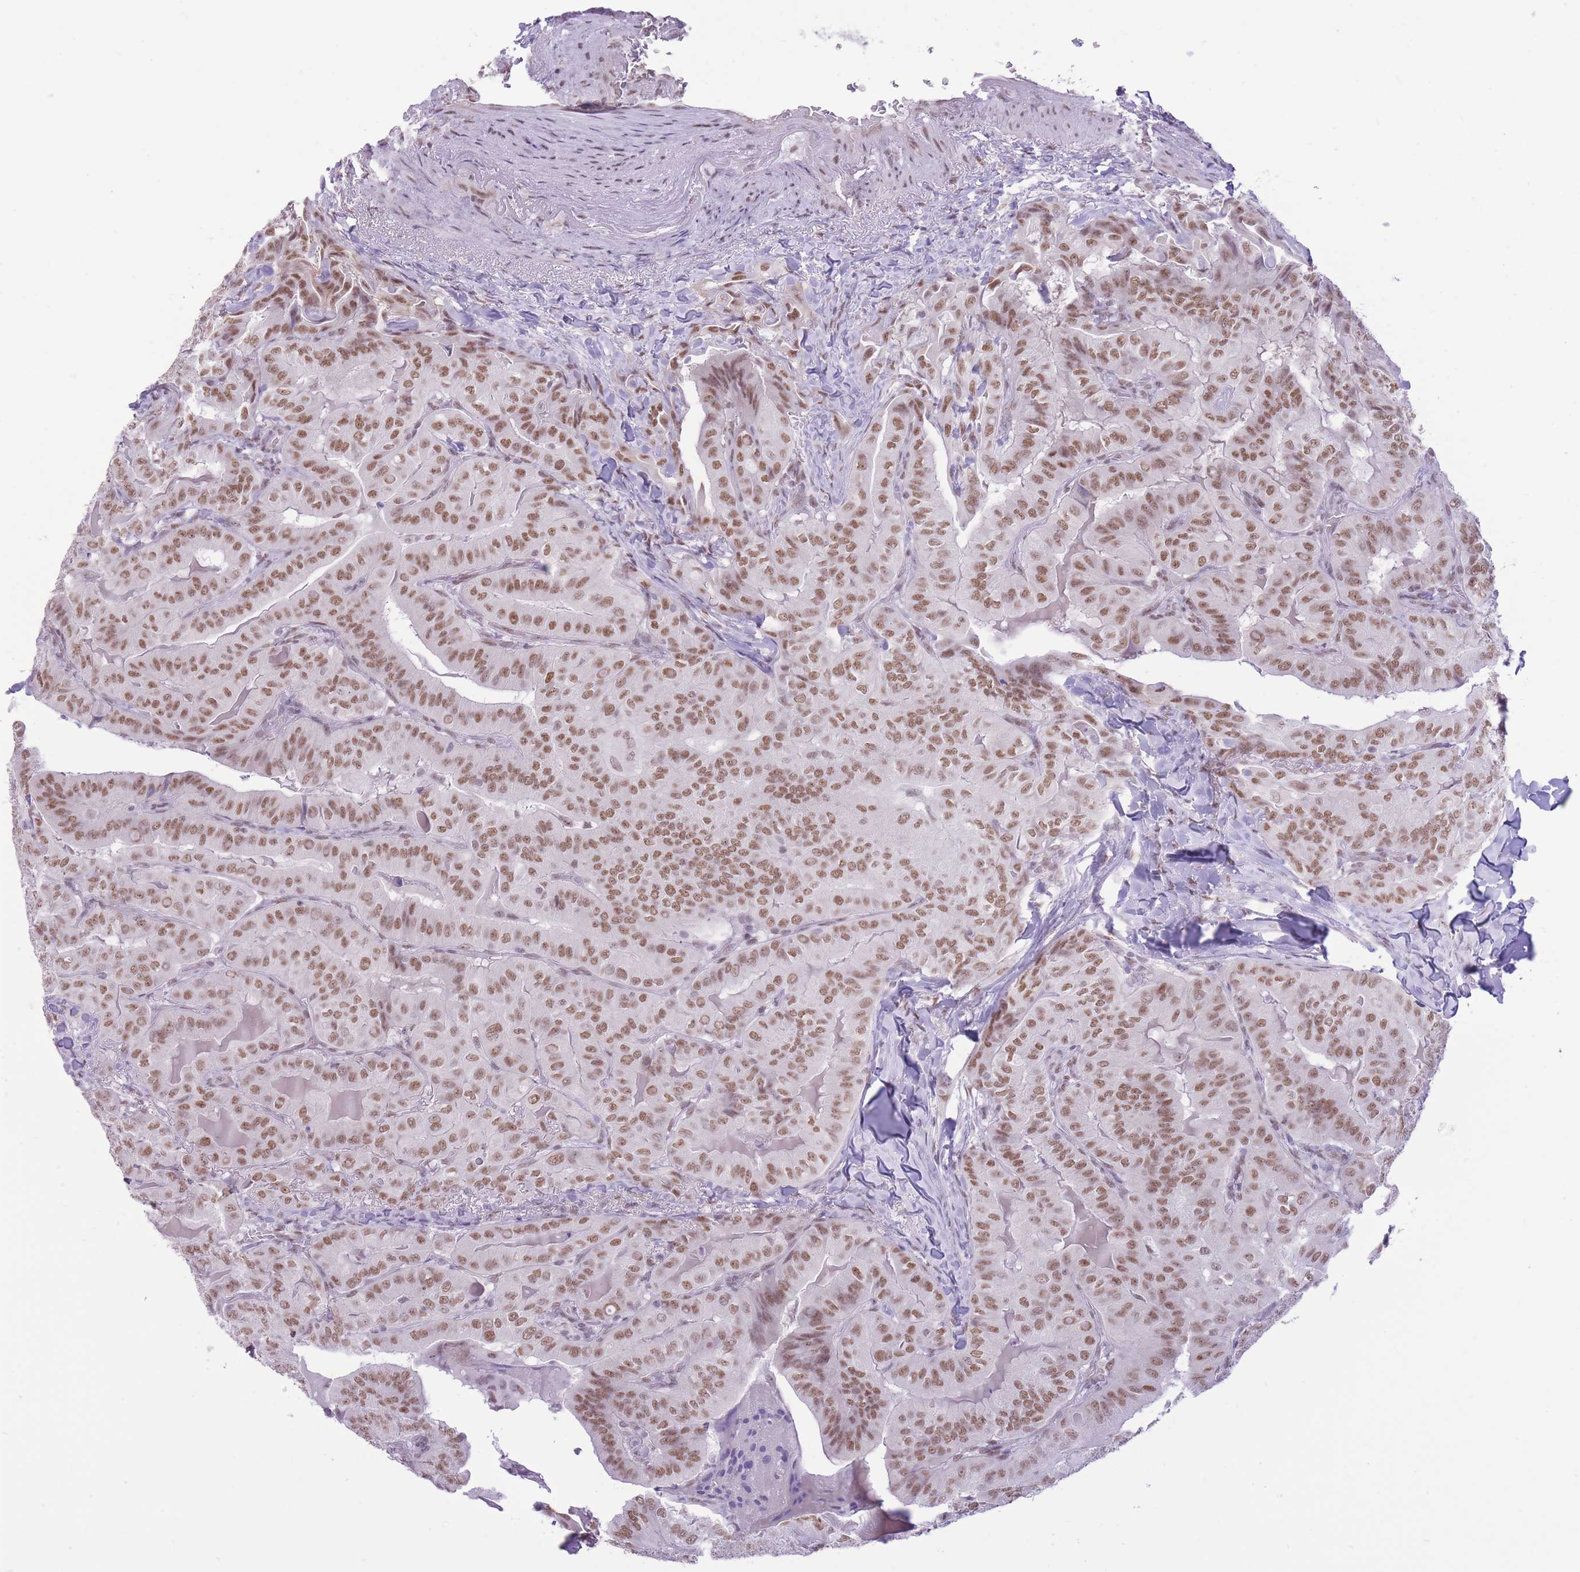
{"staining": {"intensity": "moderate", "quantity": ">75%", "location": "nuclear"}, "tissue": "thyroid cancer", "cell_type": "Tumor cells", "image_type": "cancer", "snomed": [{"axis": "morphology", "description": "Papillary adenocarcinoma, NOS"}, {"axis": "topography", "description": "Thyroid gland"}], "caption": "A brown stain highlights moderate nuclear staining of a protein in human thyroid papillary adenocarcinoma tumor cells. The protein is stained brown, and the nuclei are stained in blue (DAB (3,3'-diaminobenzidine) IHC with brightfield microscopy, high magnification).", "gene": "ZBED5", "patient": {"sex": "female", "age": 68}}